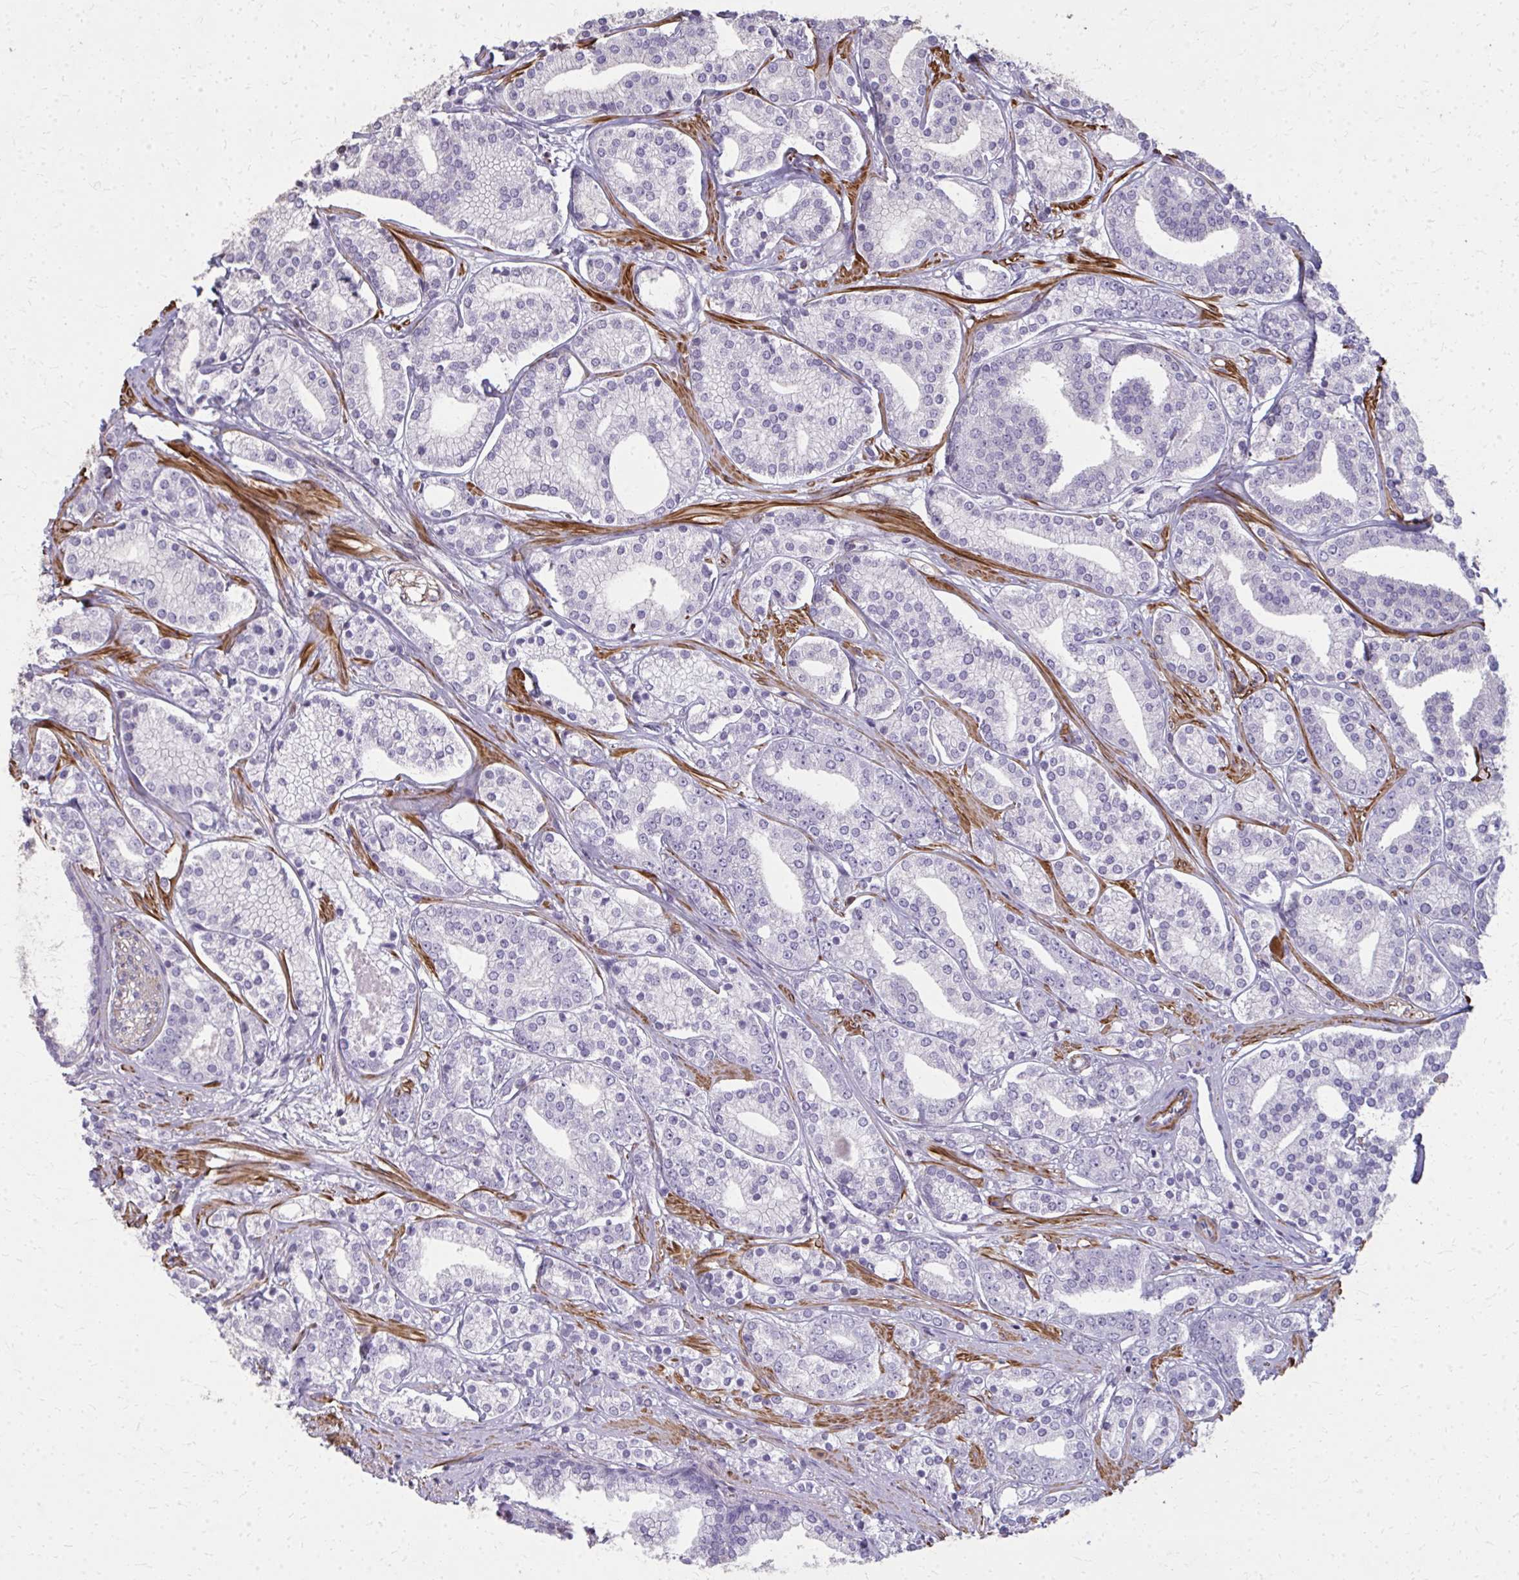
{"staining": {"intensity": "negative", "quantity": "none", "location": "none"}, "tissue": "prostate cancer", "cell_type": "Tumor cells", "image_type": "cancer", "snomed": [{"axis": "morphology", "description": "Adenocarcinoma, High grade"}, {"axis": "topography", "description": "Prostate"}], "caption": "Prostate cancer (high-grade adenocarcinoma) stained for a protein using immunohistochemistry (IHC) reveals no staining tumor cells.", "gene": "TENM4", "patient": {"sex": "male", "age": 58}}